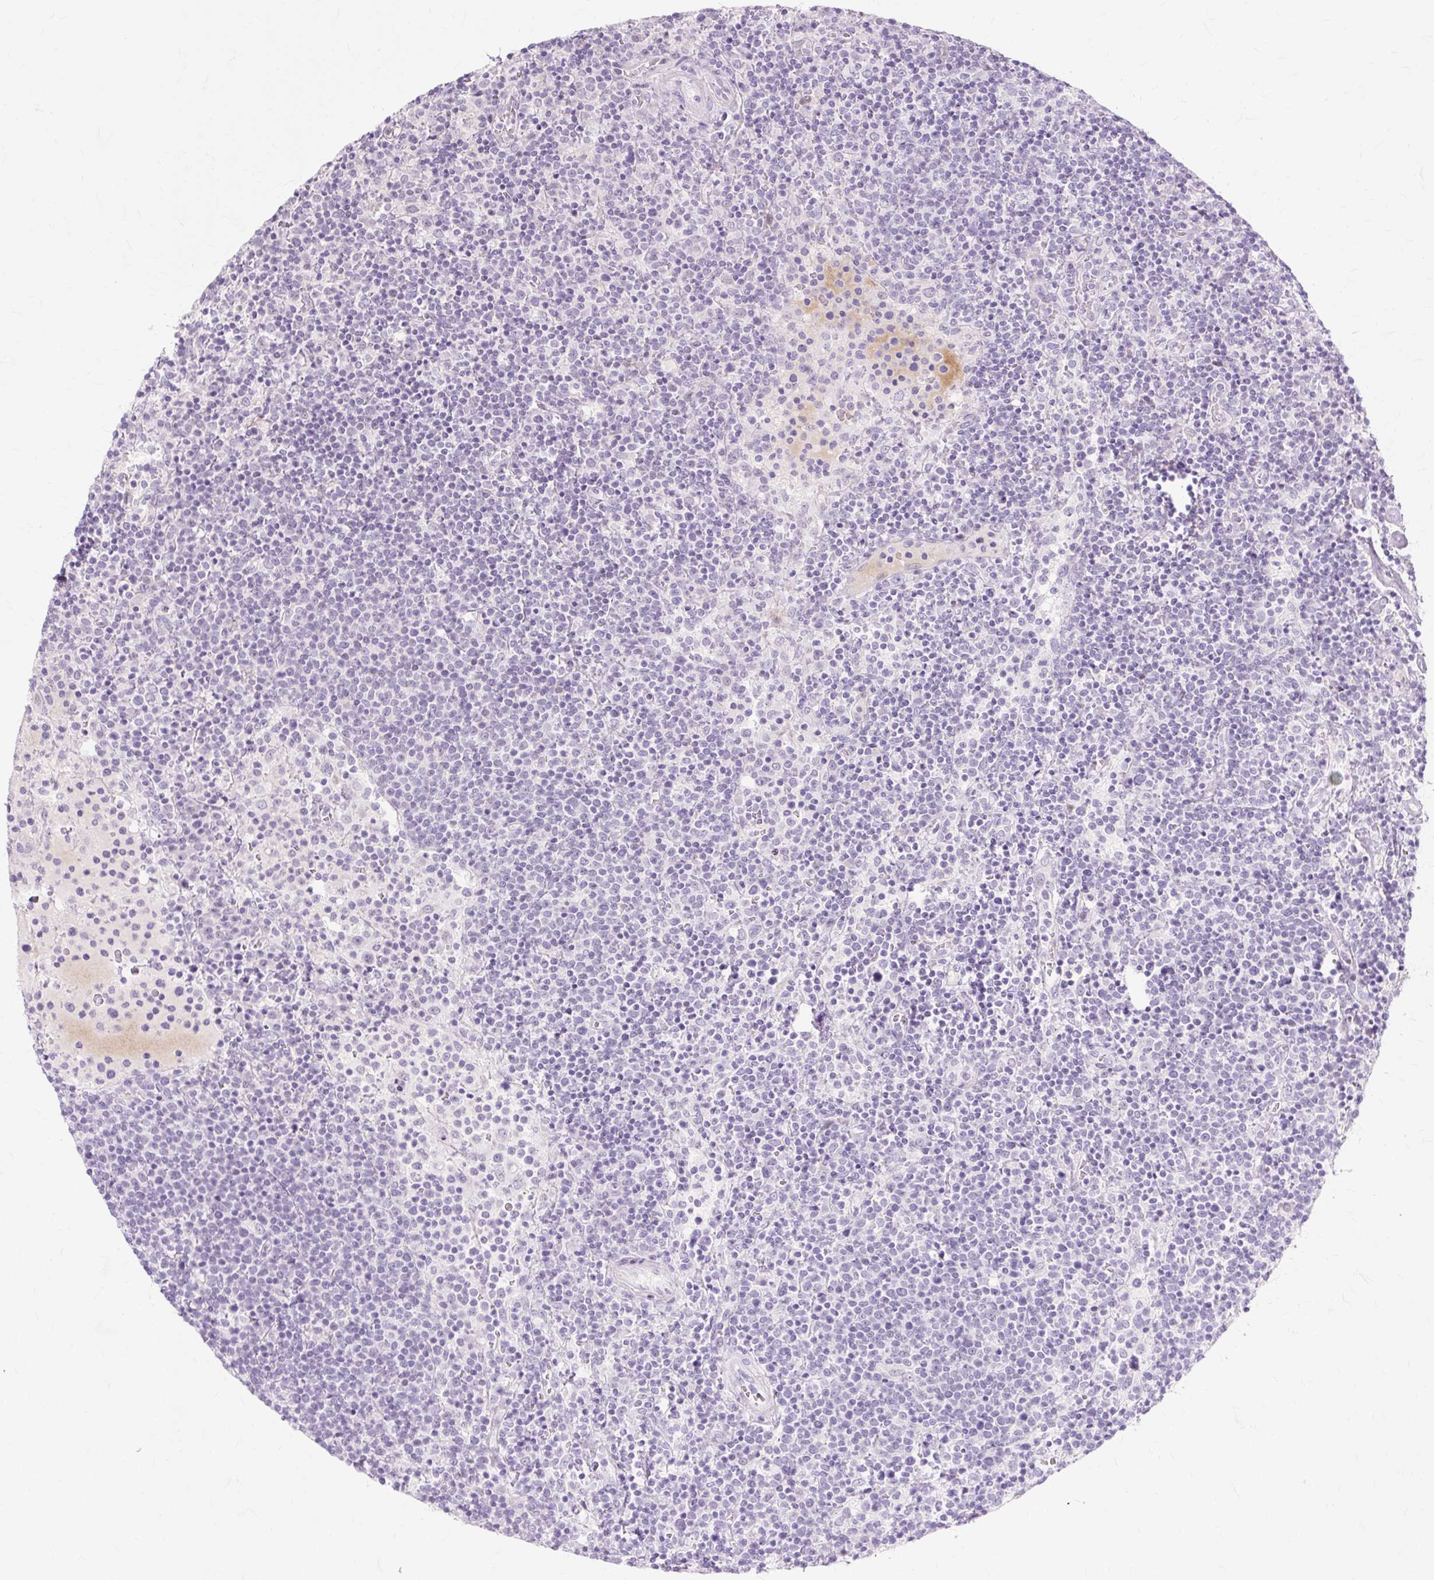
{"staining": {"intensity": "negative", "quantity": "none", "location": "none"}, "tissue": "lymphoma", "cell_type": "Tumor cells", "image_type": "cancer", "snomed": [{"axis": "morphology", "description": "Malignant lymphoma, non-Hodgkin's type, High grade"}, {"axis": "topography", "description": "Lymph node"}], "caption": "Human malignant lymphoma, non-Hodgkin's type (high-grade) stained for a protein using immunohistochemistry shows no staining in tumor cells.", "gene": "IRX2", "patient": {"sex": "male", "age": 61}}